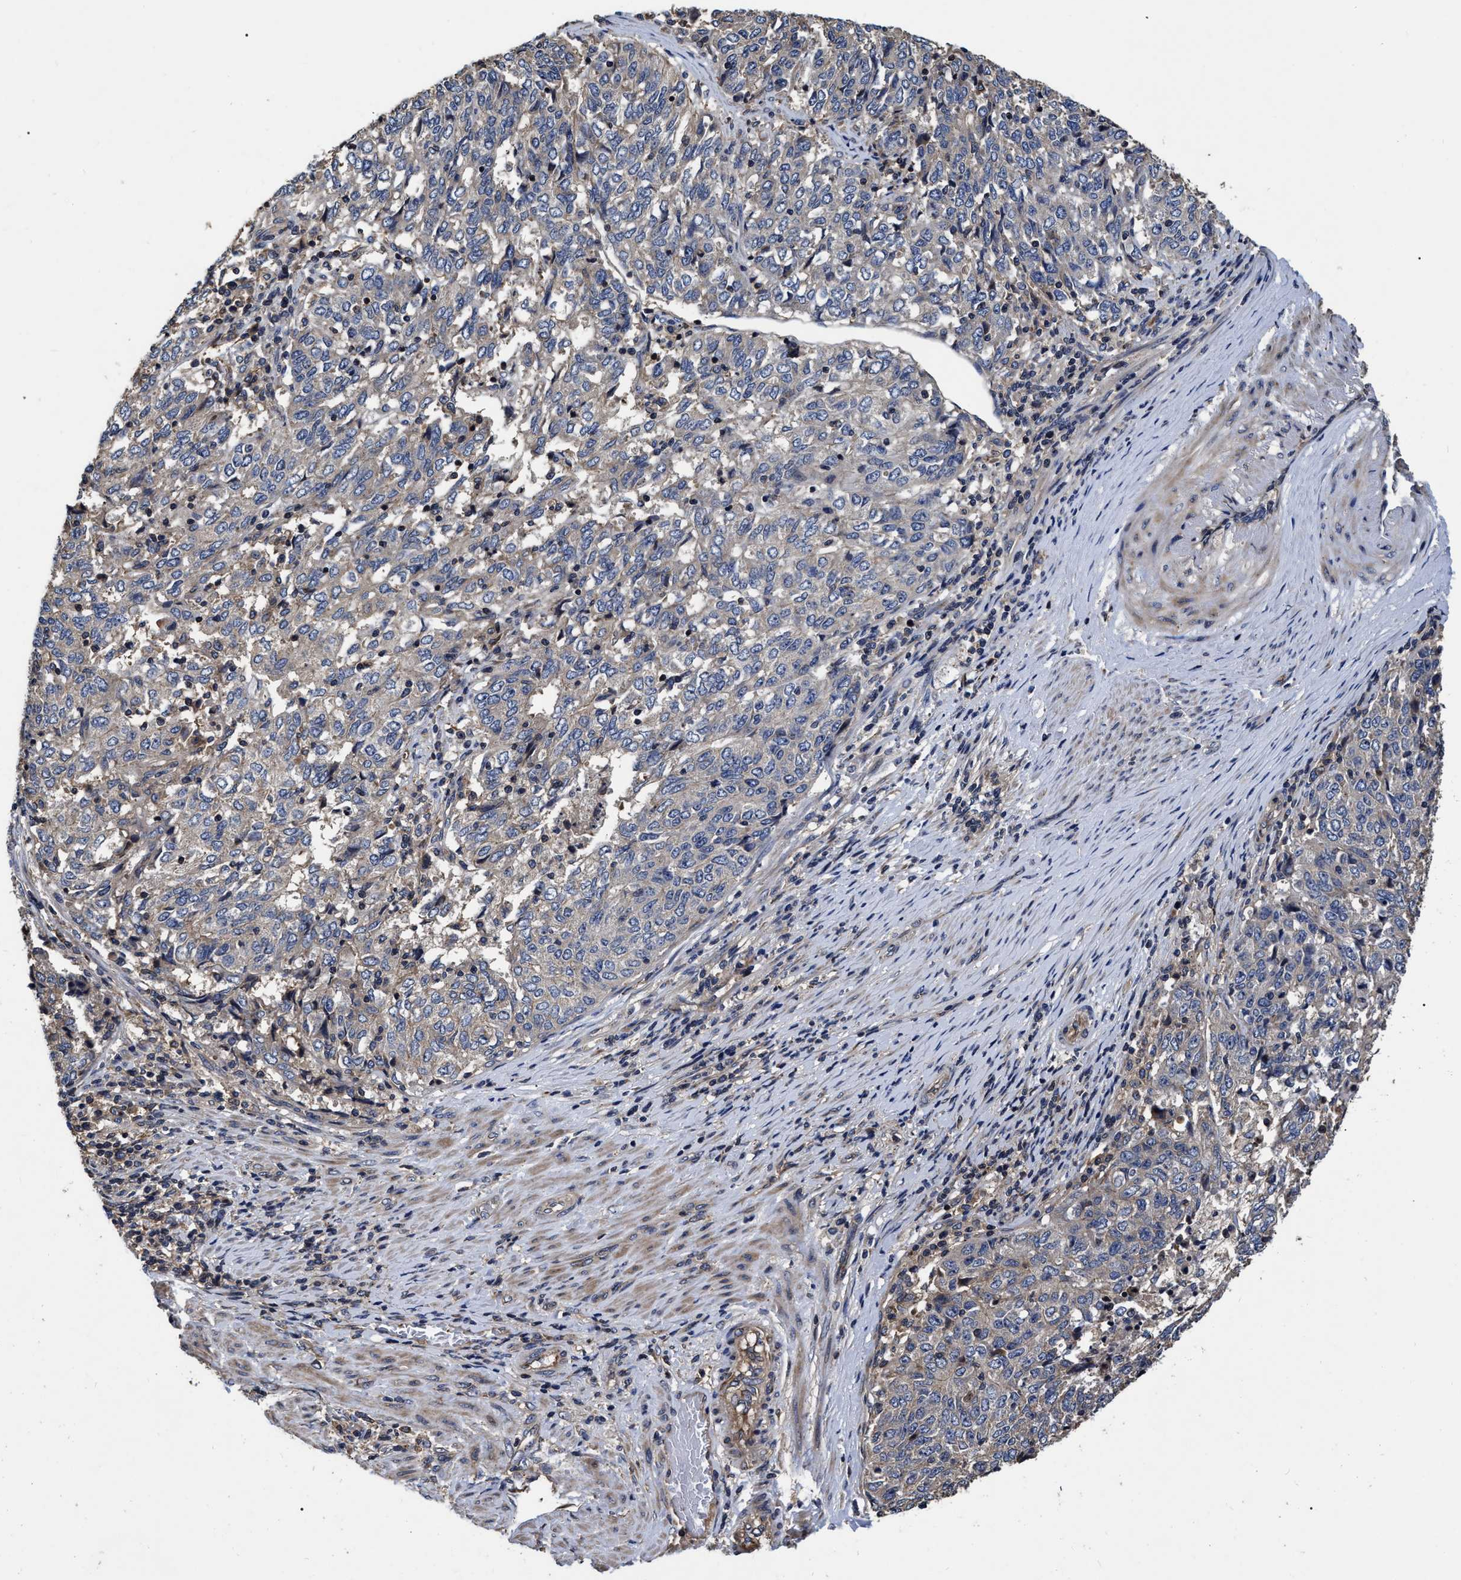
{"staining": {"intensity": "negative", "quantity": "none", "location": "none"}, "tissue": "endometrial cancer", "cell_type": "Tumor cells", "image_type": "cancer", "snomed": [{"axis": "morphology", "description": "Adenocarcinoma, NOS"}, {"axis": "topography", "description": "Endometrium"}], "caption": "Endometrial cancer stained for a protein using immunohistochemistry (IHC) shows no expression tumor cells.", "gene": "ABCG8", "patient": {"sex": "female", "age": 80}}